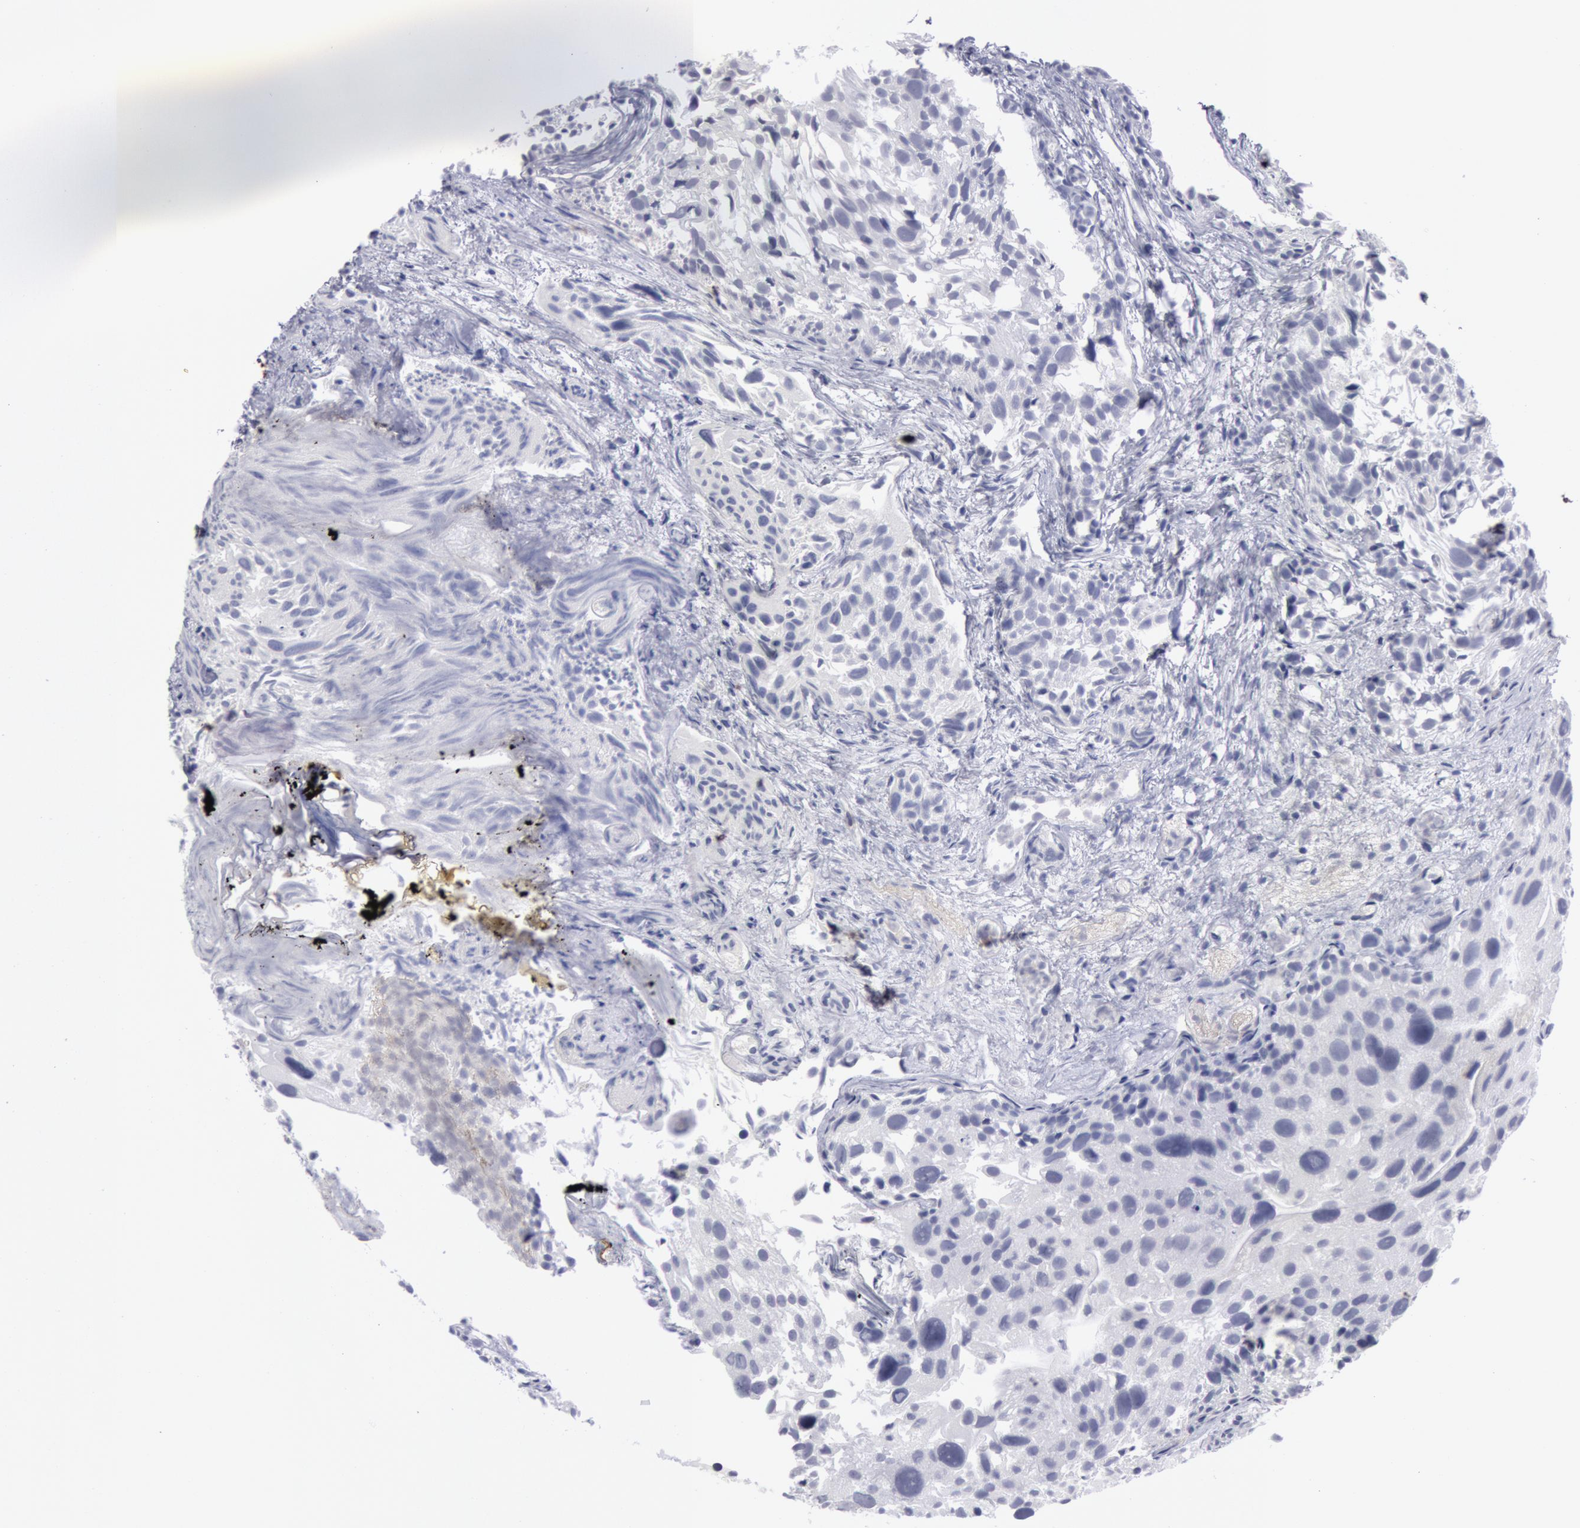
{"staining": {"intensity": "negative", "quantity": "none", "location": "none"}, "tissue": "urothelial cancer", "cell_type": "Tumor cells", "image_type": "cancer", "snomed": [{"axis": "morphology", "description": "Urothelial carcinoma, High grade"}, {"axis": "topography", "description": "Urinary bladder"}], "caption": "DAB immunohistochemical staining of human high-grade urothelial carcinoma shows no significant staining in tumor cells.", "gene": "KRT16", "patient": {"sex": "female", "age": 78}}